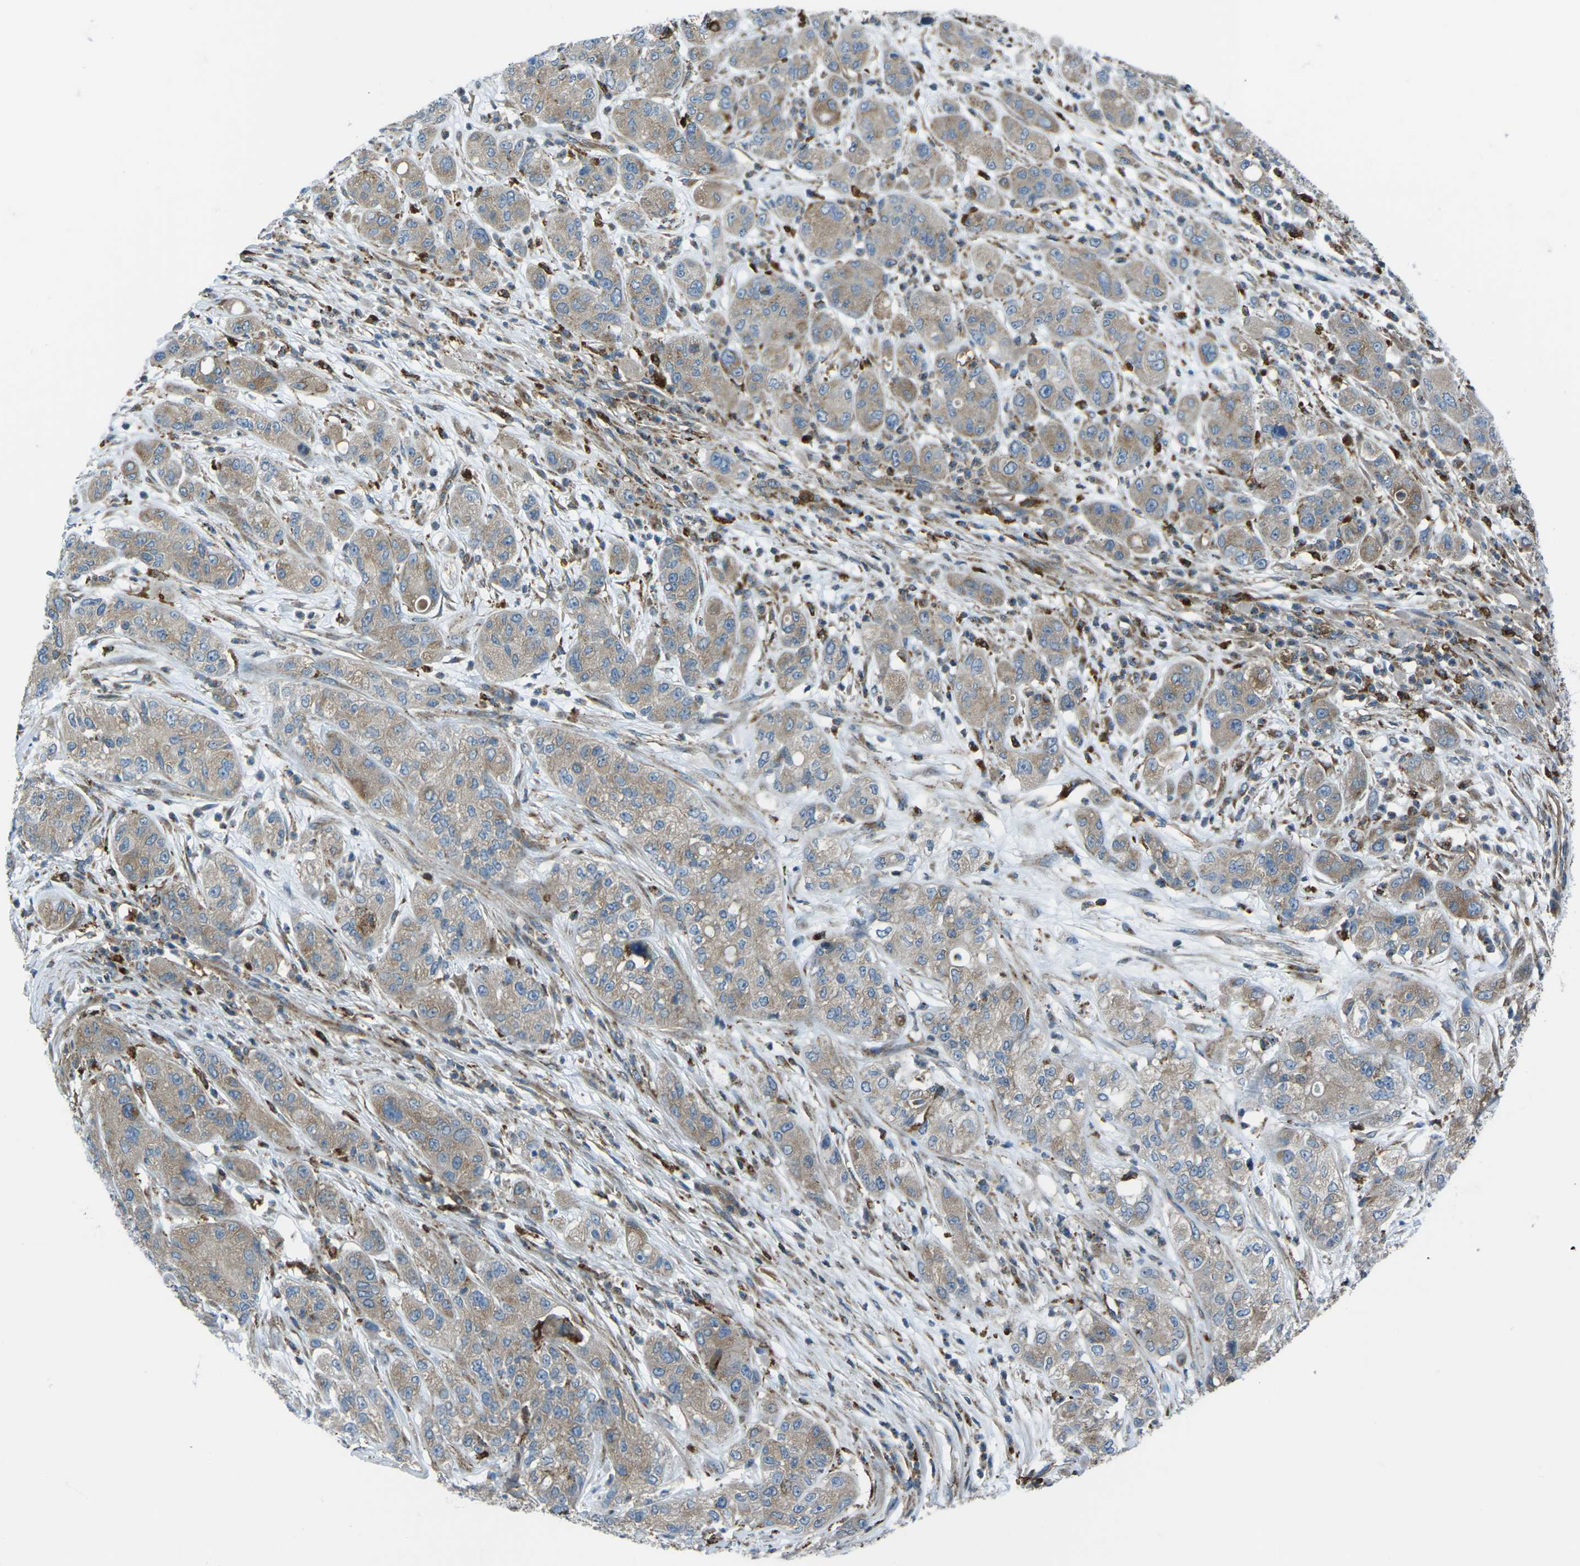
{"staining": {"intensity": "weak", "quantity": ">75%", "location": "cytoplasmic/membranous"}, "tissue": "pancreatic cancer", "cell_type": "Tumor cells", "image_type": "cancer", "snomed": [{"axis": "morphology", "description": "Adenocarcinoma, NOS"}, {"axis": "topography", "description": "Pancreas"}], "caption": "Pancreatic cancer (adenocarcinoma) stained with immunohistochemistry reveals weak cytoplasmic/membranous expression in approximately >75% of tumor cells.", "gene": "CDK17", "patient": {"sex": "female", "age": 78}}